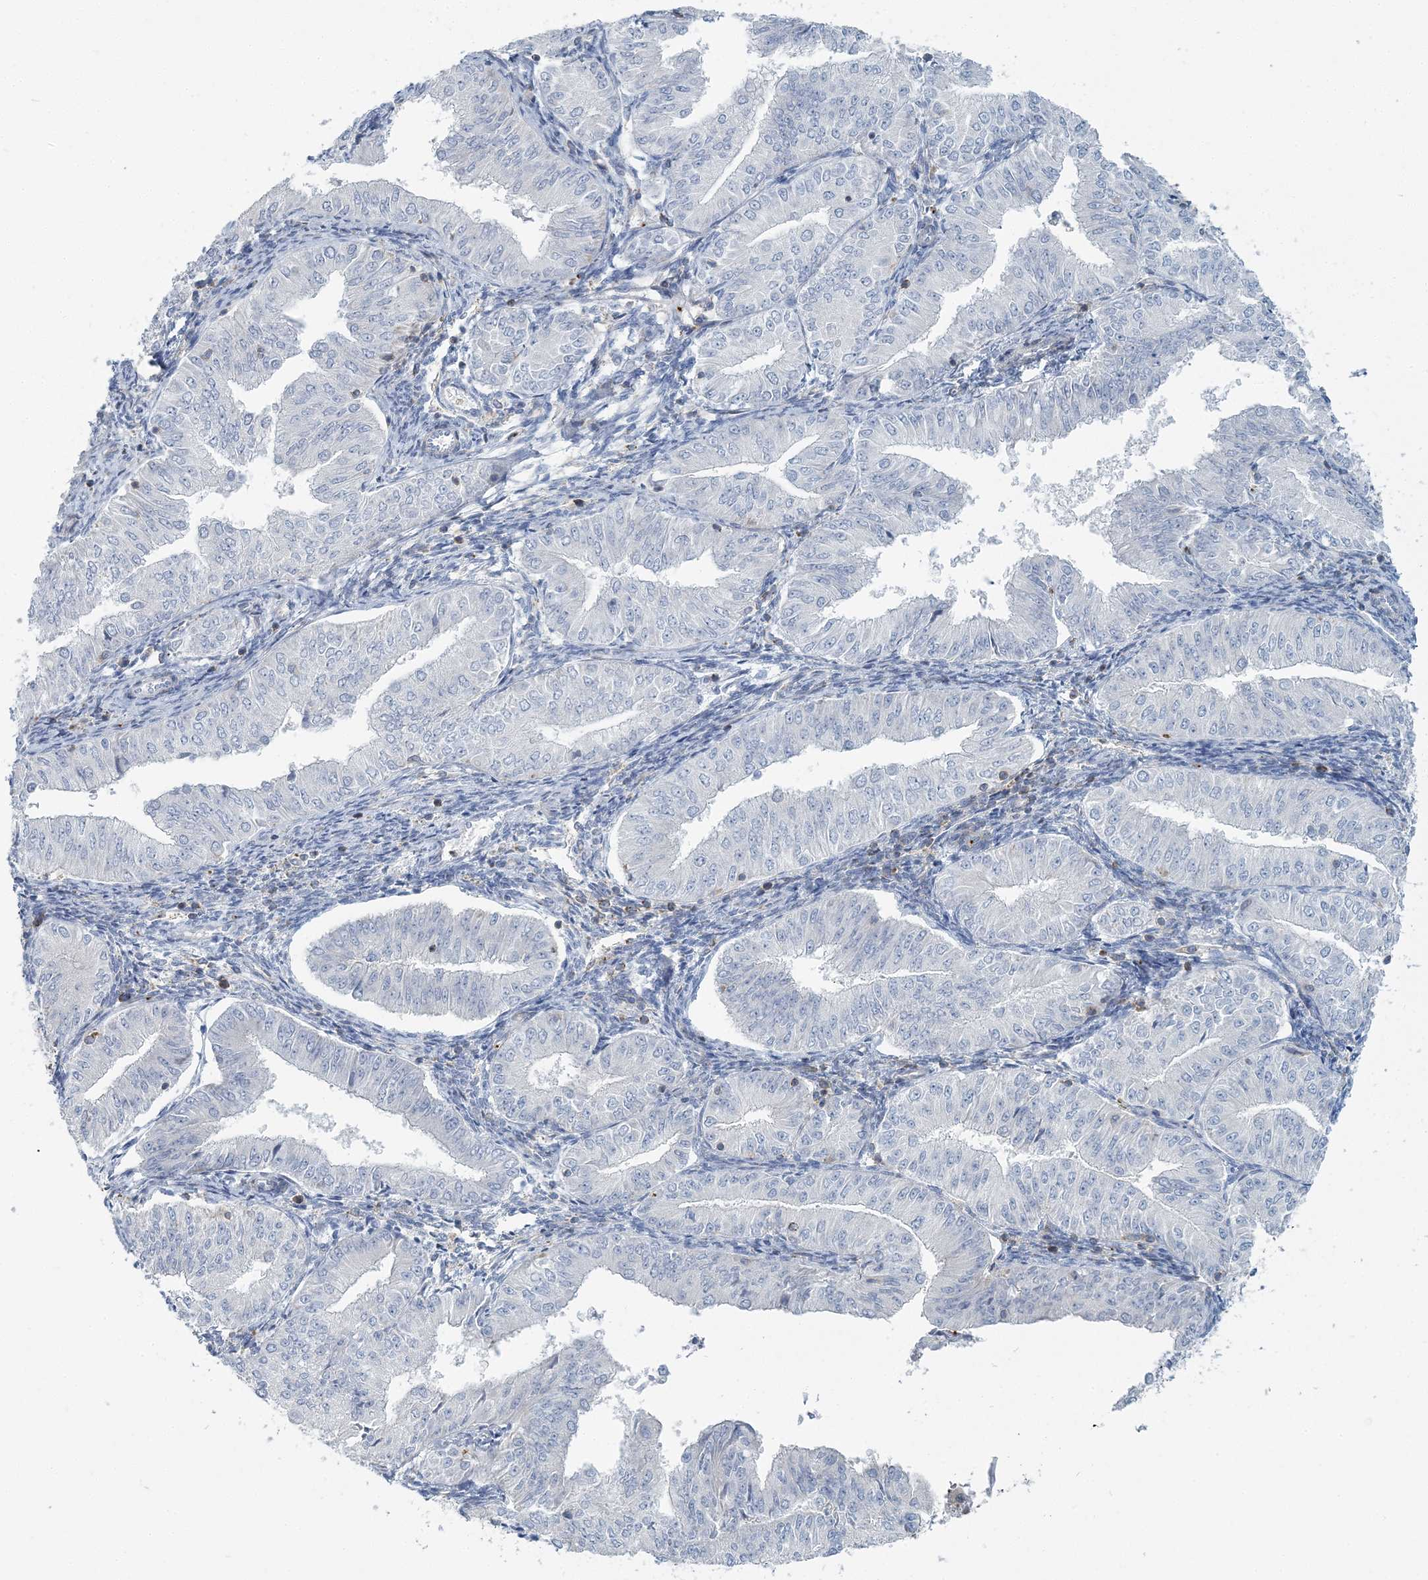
{"staining": {"intensity": "negative", "quantity": "none", "location": "none"}, "tissue": "endometrial cancer", "cell_type": "Tumor cells", "image_type": "cancer", "snomed": [{"axis": "morphology", "description": "Normal tissue, NOS"}, {"axis": "morphology", "description": "Adenocarcinoma, NOS"}, {"axis": "topography", "description": "Endometrium"}], "caption": "A micrograph of adenocarcinoma (endometrial) stained for a protein reveals no brown staining in tumor cells. (DAB immunohistochemistry visualized using brightfield microscopy, high magnification).", "gene": "CUEDC2", "patient": {"sex": "female", "age": 53}}